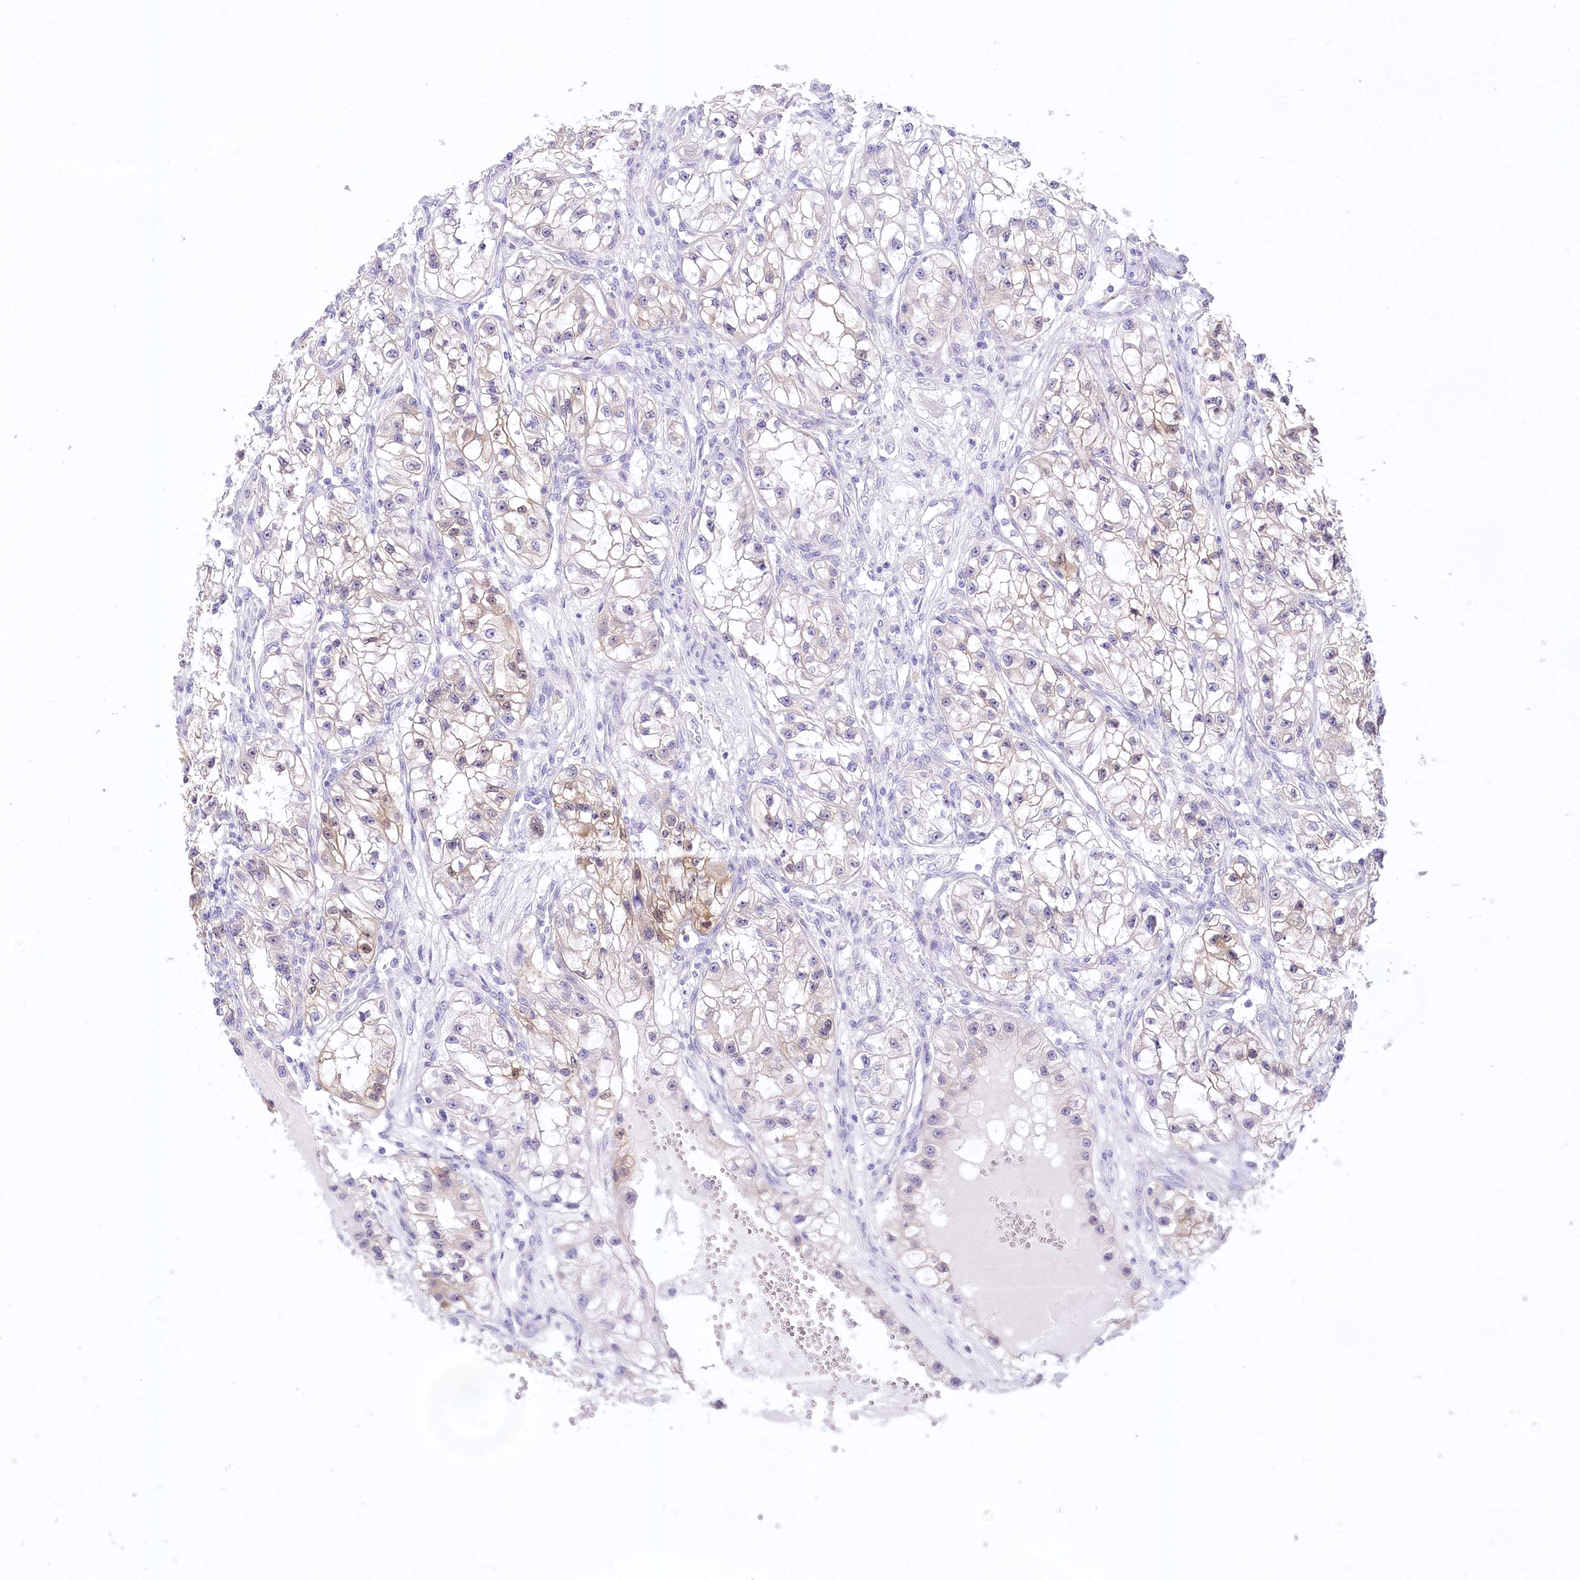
{"staining": {"intensity": "weak", "quantity": "<25%", "location": "cytoplasmic/membranous,nuclear"}, "tissue": "renal cancer", "cell_type": "Tumor cells", "image_type": "cancer", "snomed": [{"axis": "morphology", "description": "Adenocarcinoma, NOS"}, {"axis": "topography", "description": "Kidney"}], "caption": "Immunohistochemistry image of renal cancer stained for a protein (brown), which reveals no staining in tumor cells.", "gene": "PBLD", "patient": {"sex": "female", "age": 57}}